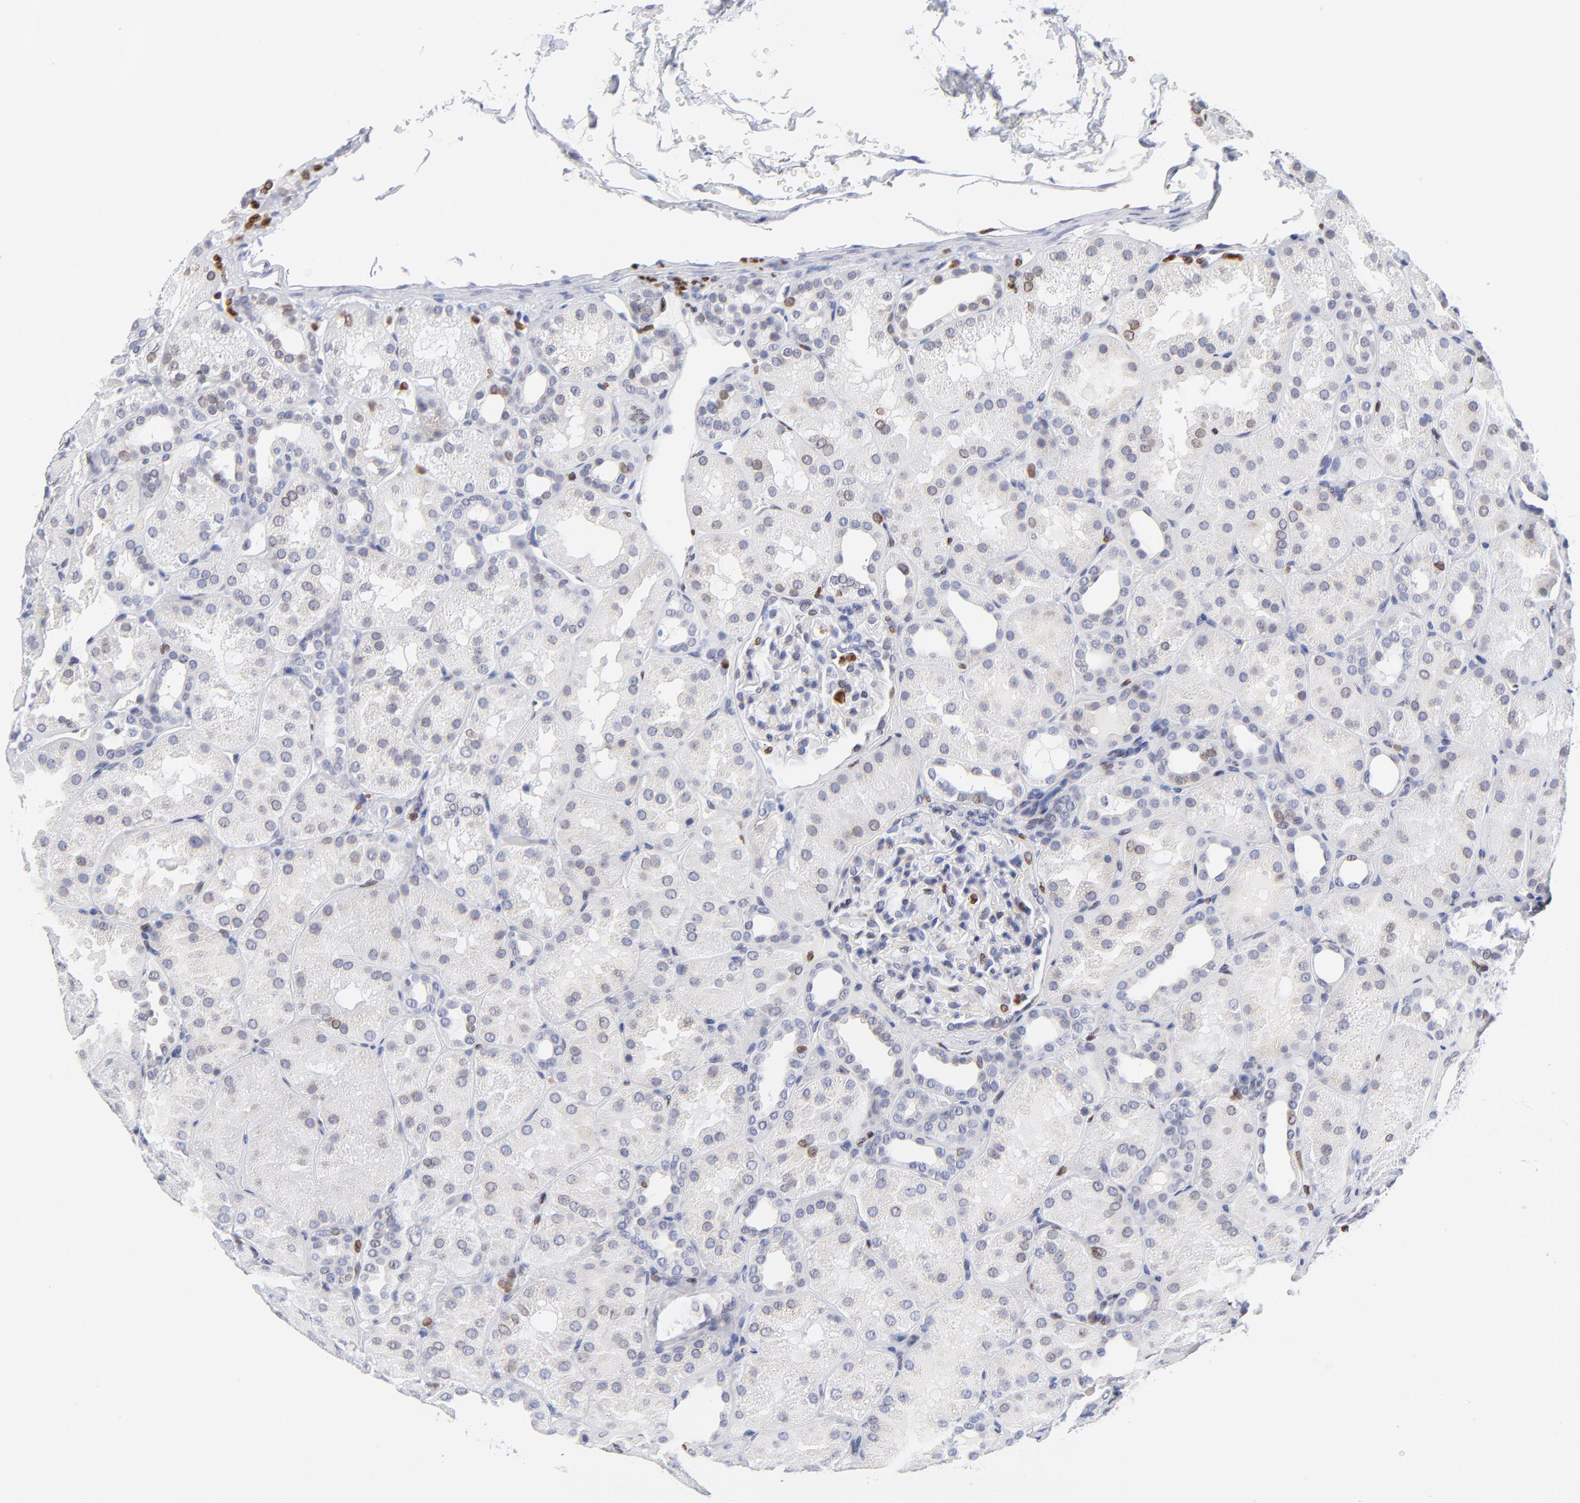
{"staining": {"intensity": "negative", "quantity": "none", "location": "none"}, "tissue": "kidney", "cell_type": "Cells in glomeruli", "image_type": "normal", "snomed": [{"axis": "morphology", "description": "Normal tissue, NOS"}, {"axis": "topography", "description": "Kidney"}], "caption": "This is an immunohistochemistry histopathology image of unremarkable kidney. There is no positivity in cells in glomeruli.", "gene": "THAP7", "patient": {"sex": "male", "age": 28}}